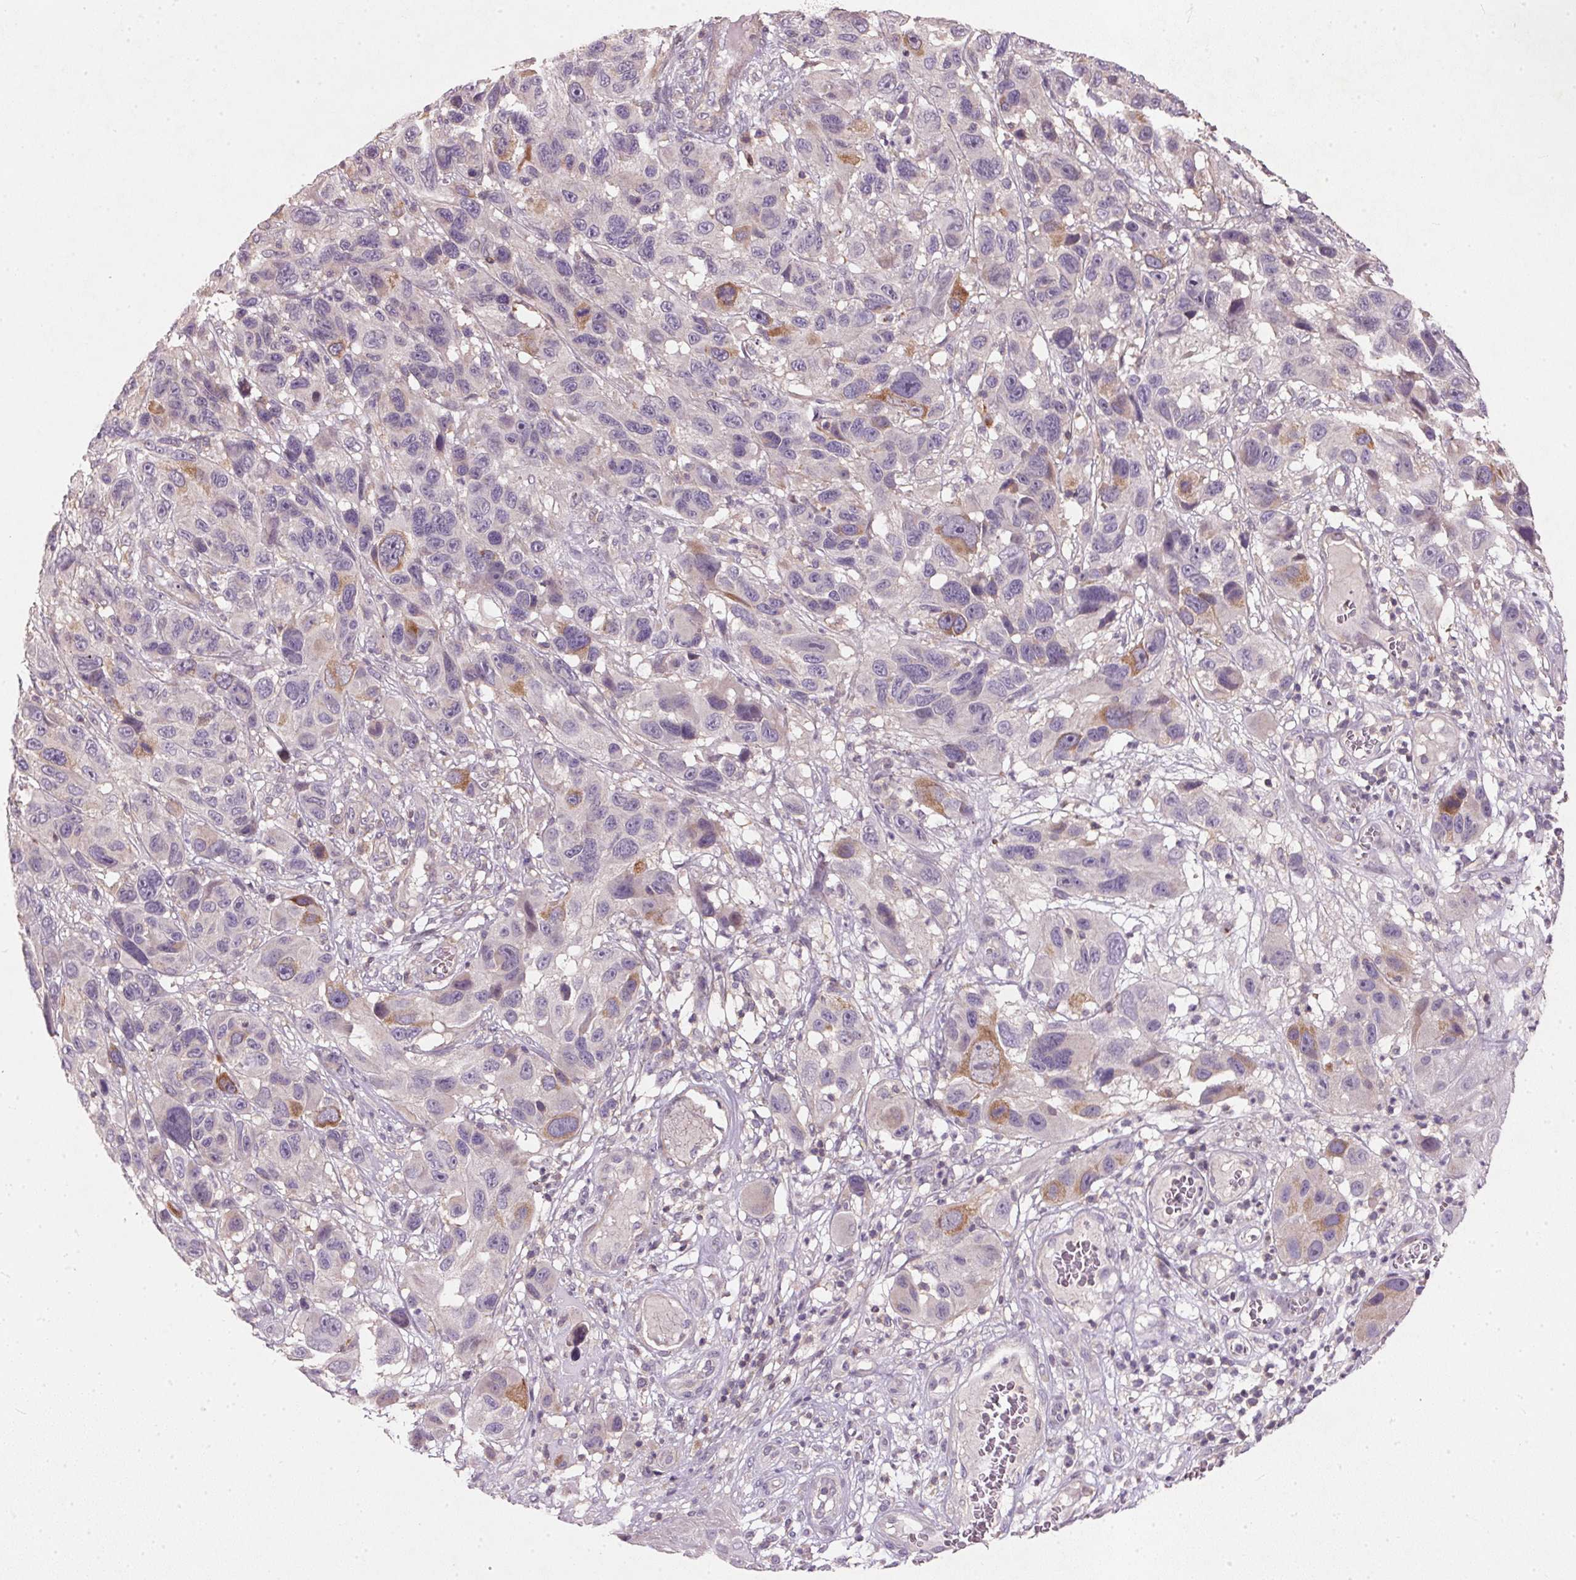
{"staining": {"intensity": "negative", "quantity": "none", "location": "none"}, "tissue": "melanoma", "cell_type": "Tumor cells", "image_type": "cancer", "snomed": [{"axis": "morphology", "description": "Malignant melanoma, NOS"}, {"axis": "topography", "description": "Skin"}], "caption": "High magnification brightfield microscopy of malignant melanoma stained with DAB (brown) and counterstained with hematoxylin (blue): tumor cells show no significant expression.", "gene": "KCNK15", "patient": {"sex": "male", "age": 53}}